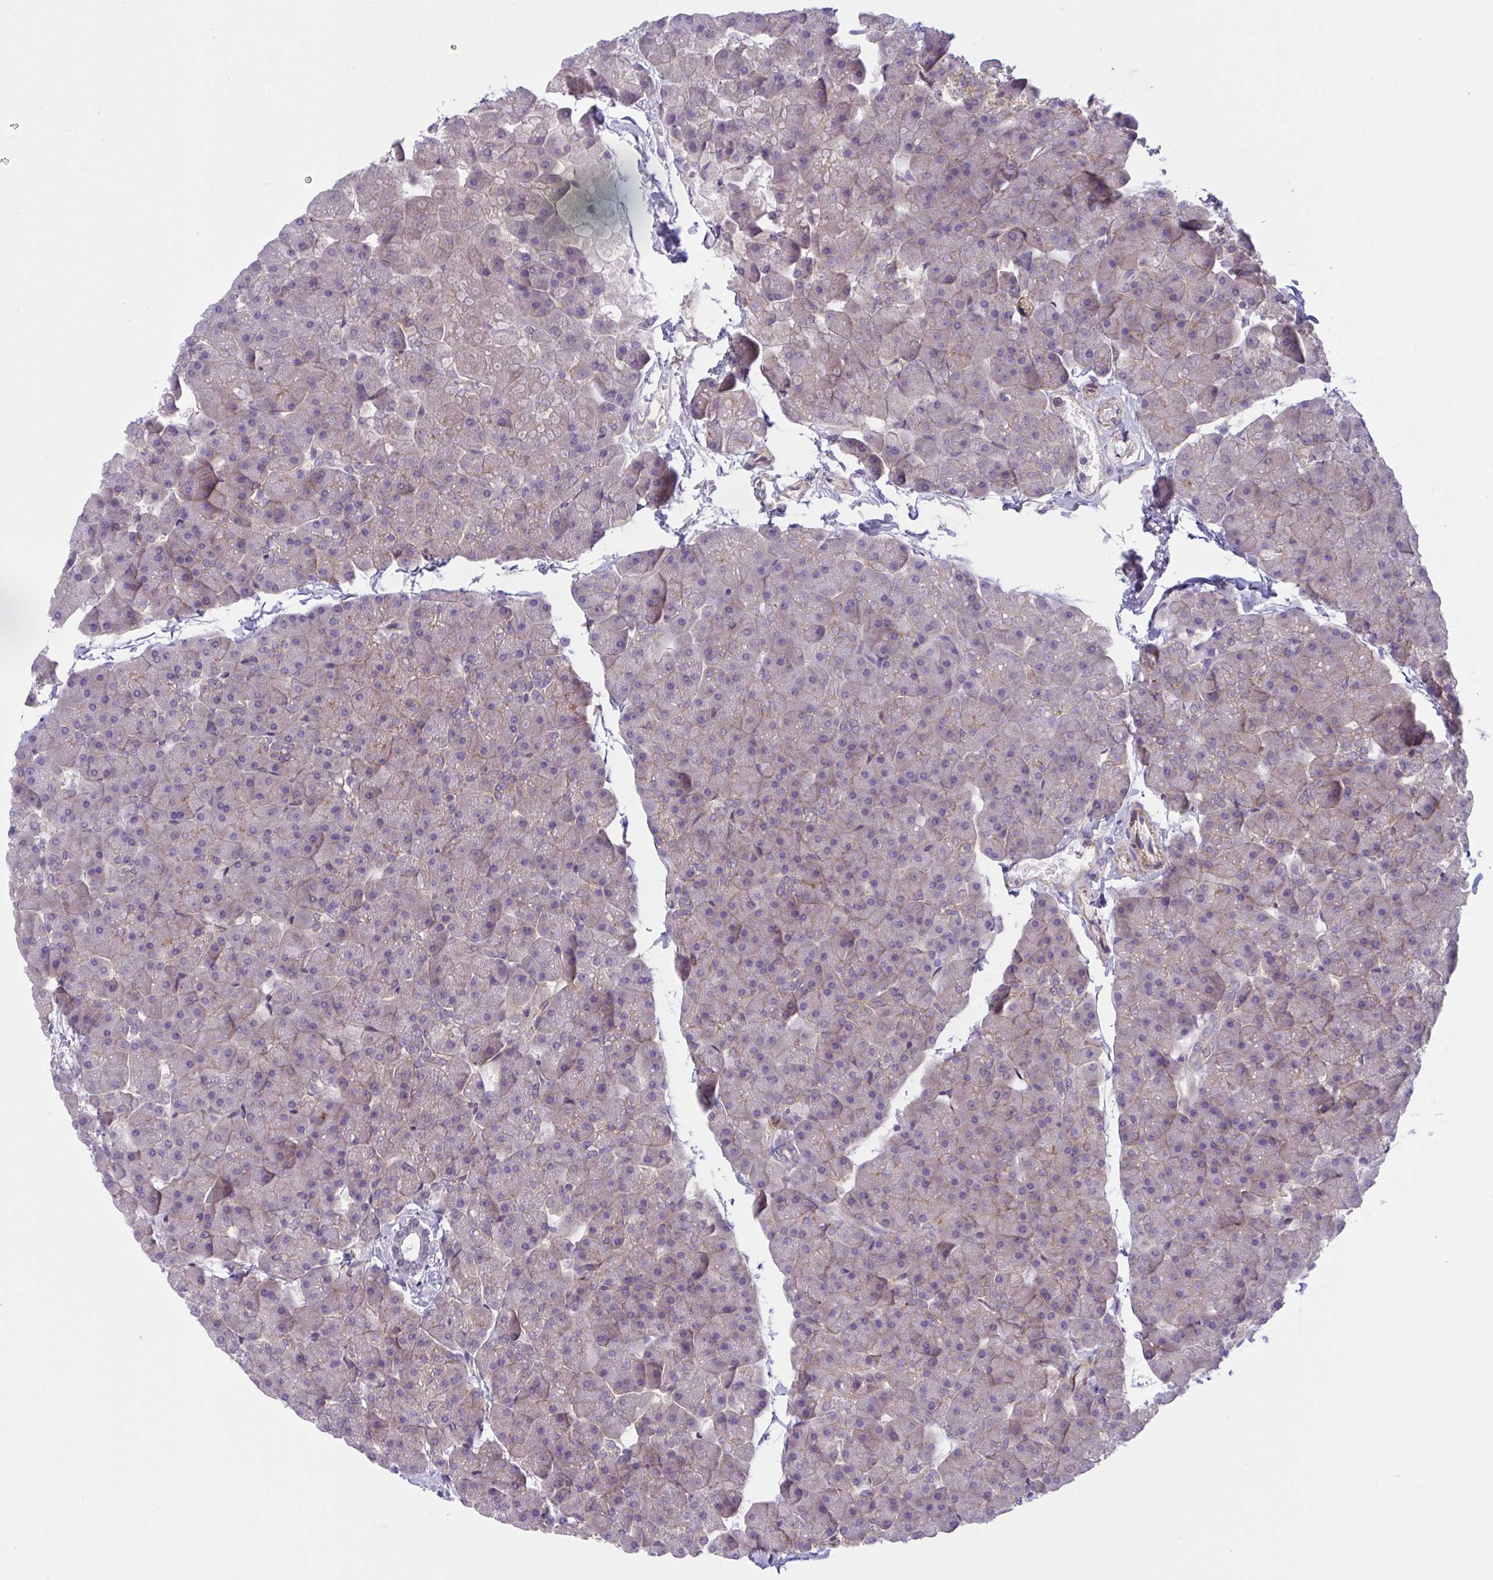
{"staining": {"intensity": "weak", "quantity": "25%-75%", "location": "cytoplasmic/membranous"}, "tissue": "pancreas", "cell_type": "Exocrine glandular cells", "image_type": "normal", "snomed": [{"axis": "morphology", "description": "Normal tissue, NOS"}, {"axis": "topography", "description": "Pancreas"}], "caption": "This is an image of IHC staining of normal pancreas, which shows weak expression in the cytoplasmic/membranous of exocrine glandular cells.", "gene": "TTC7B", "patient": {"sex": "male", "age": 35}}